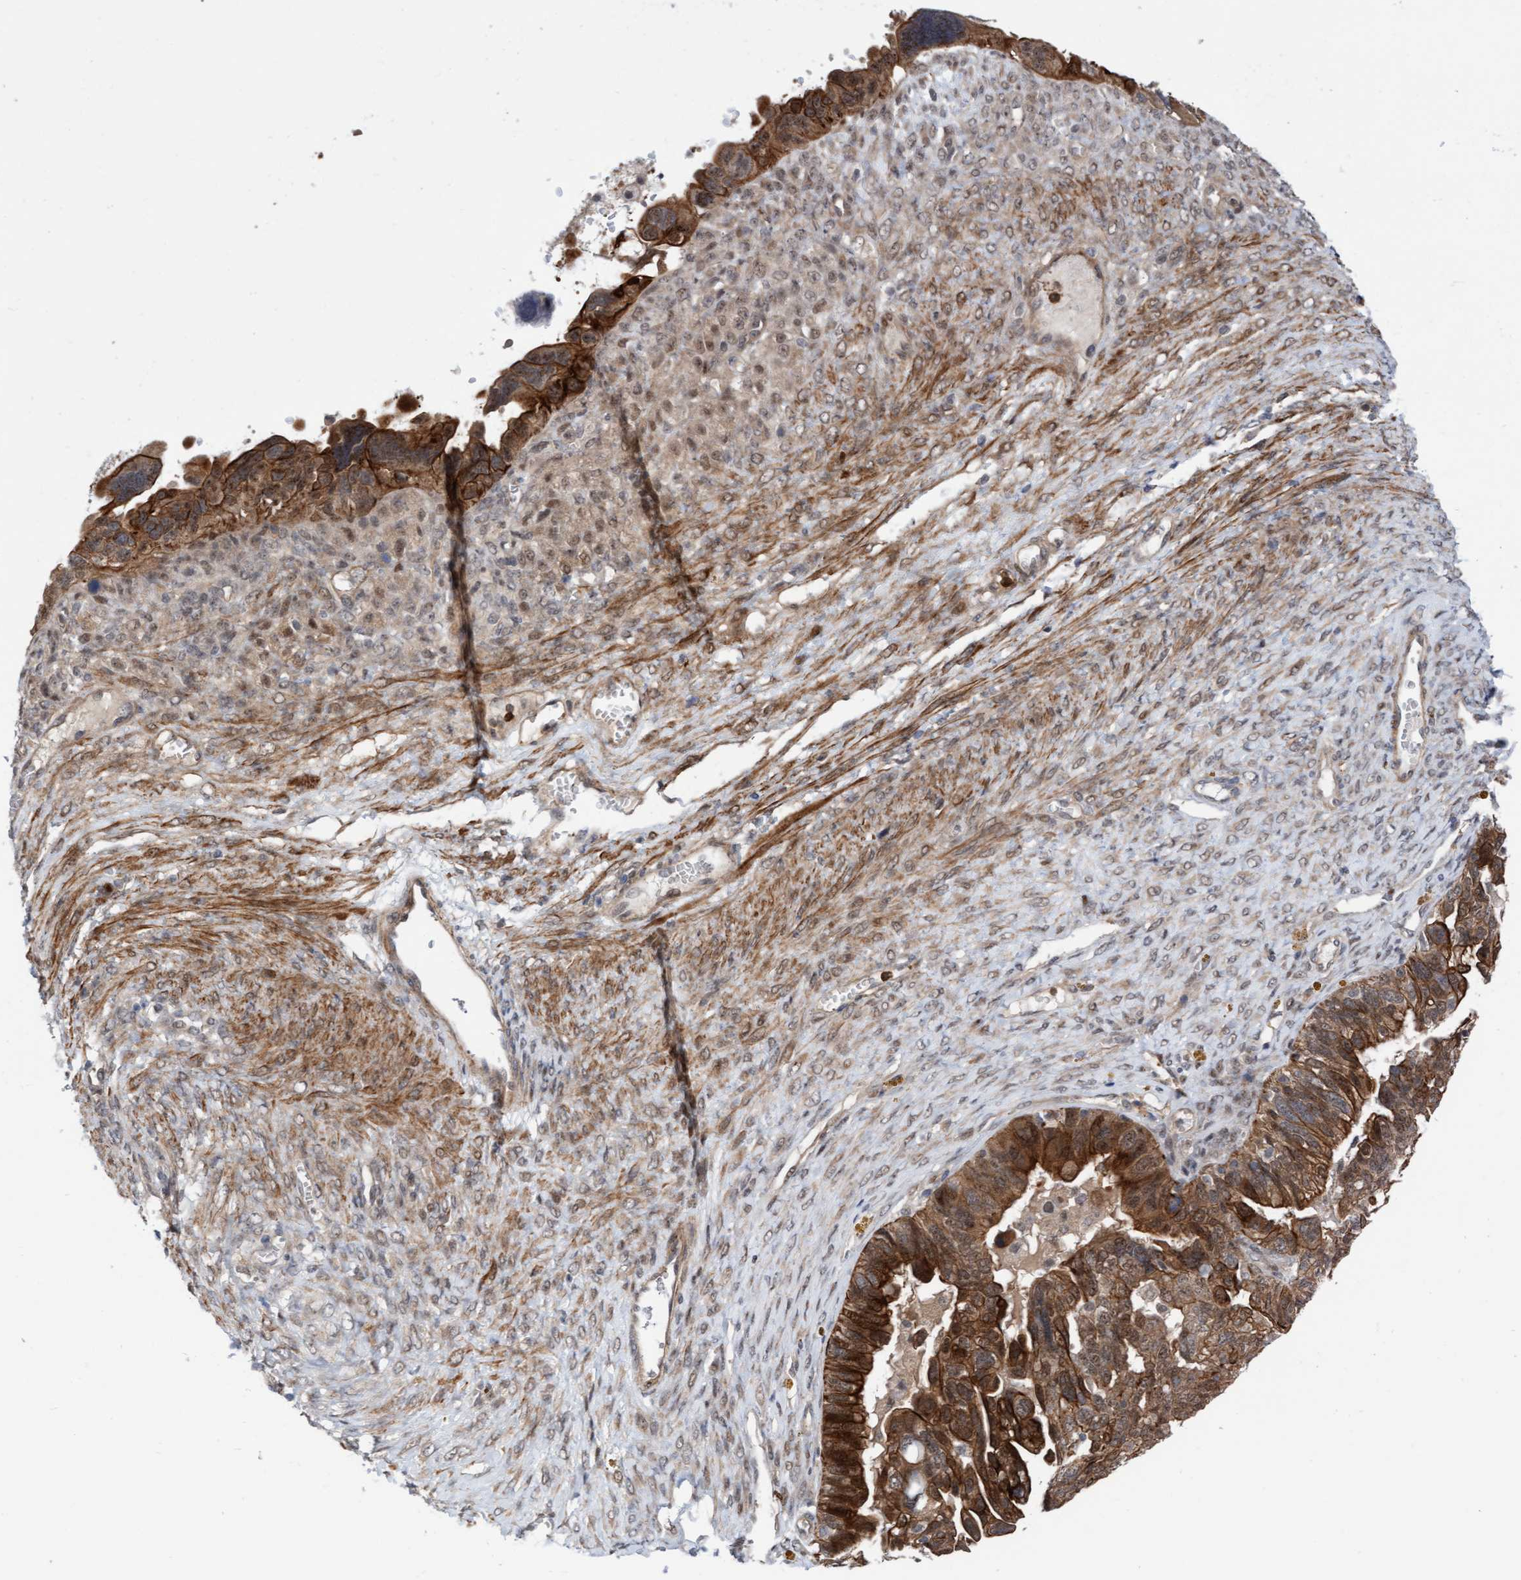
{"staining": {"intensity": "strong", "quantity": ">75%", "location": "cytoplasmic/membranous"}, "tissue": "ovarian cancer", "cell_type": "Tumor cells", "image_type": "cancer", "snomed": [{"axis": "morphology", "description": "Cystadenocarcinoma, serous, NOS"}, {"axis": "topography", "description": "Ovary"}], "caption": "IHC (DAB (3,3'-diaminobenzidine)) staining of human ovarian cancer reveals strong cytoplasmic/membranous protein positivity in approximately >75% of tumor cells.", "gene": "RAP1GAP2", "patient": {"sex": "female", "age": 79}}